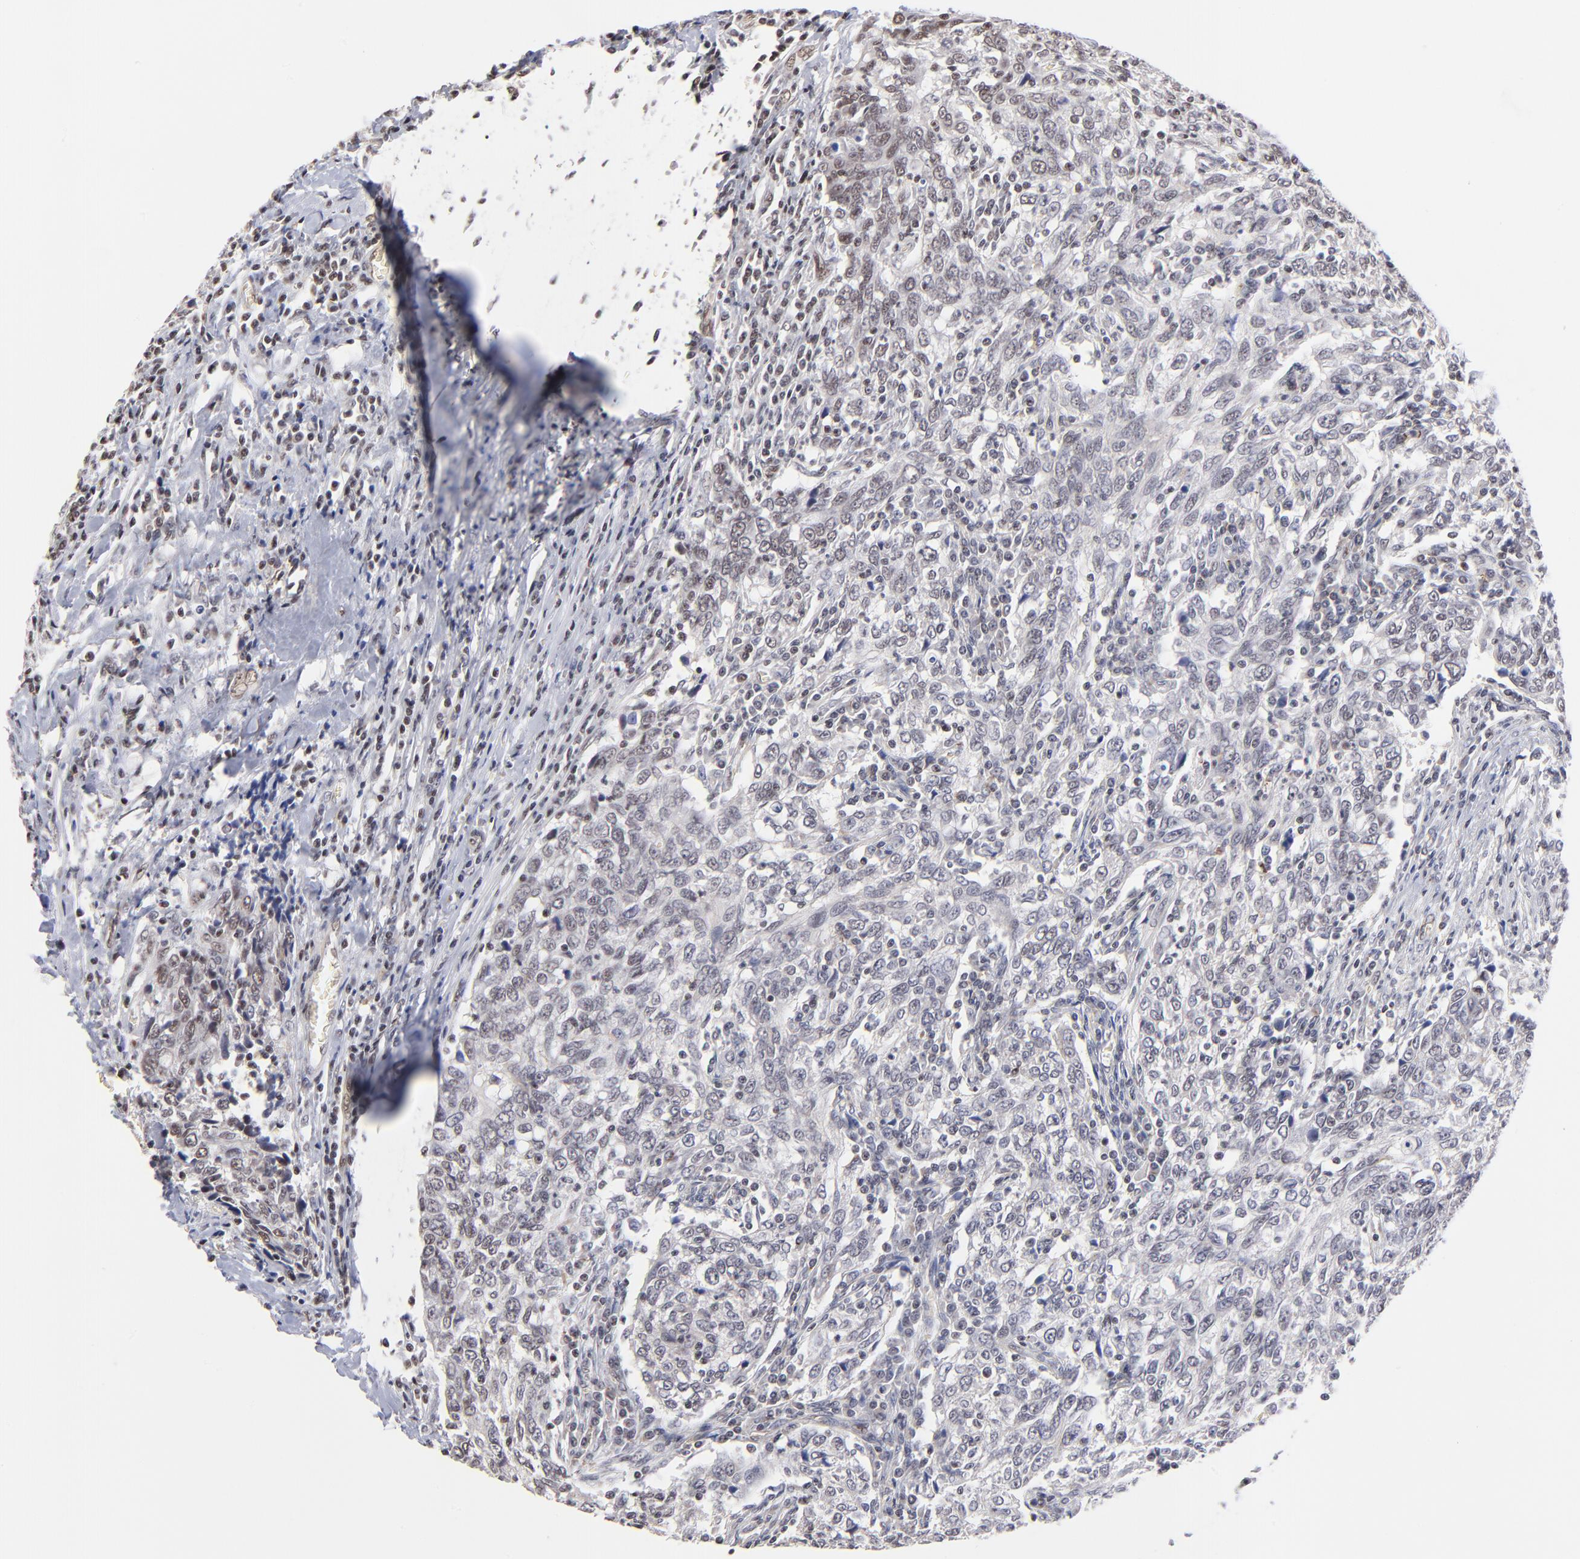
{"staining": {"intensity": "weak", "quantity": "<25%", "location": "nuclear"}, "tissue": "breast cancer", "cell_type": "Tumor cells", "image_type": "cancer", "snomed": [{"axis": "morphology", "description": "Duct carcinoma"}, {"axis": "topography", "description": "Breast"}], "caption": "Intraductal carcinoma (breast) was stained to show a protein in brown. There is no significant staining in tumor cells. Brightfield microscopy of immunohistochemistry (IHC) stained with DAB (3,3'-diaminobenzidine) (brown) and hematoxylin (blue), captured at high magnification.", "gene": "GABPA", "patient": {"sex": "female", "age": 50}}